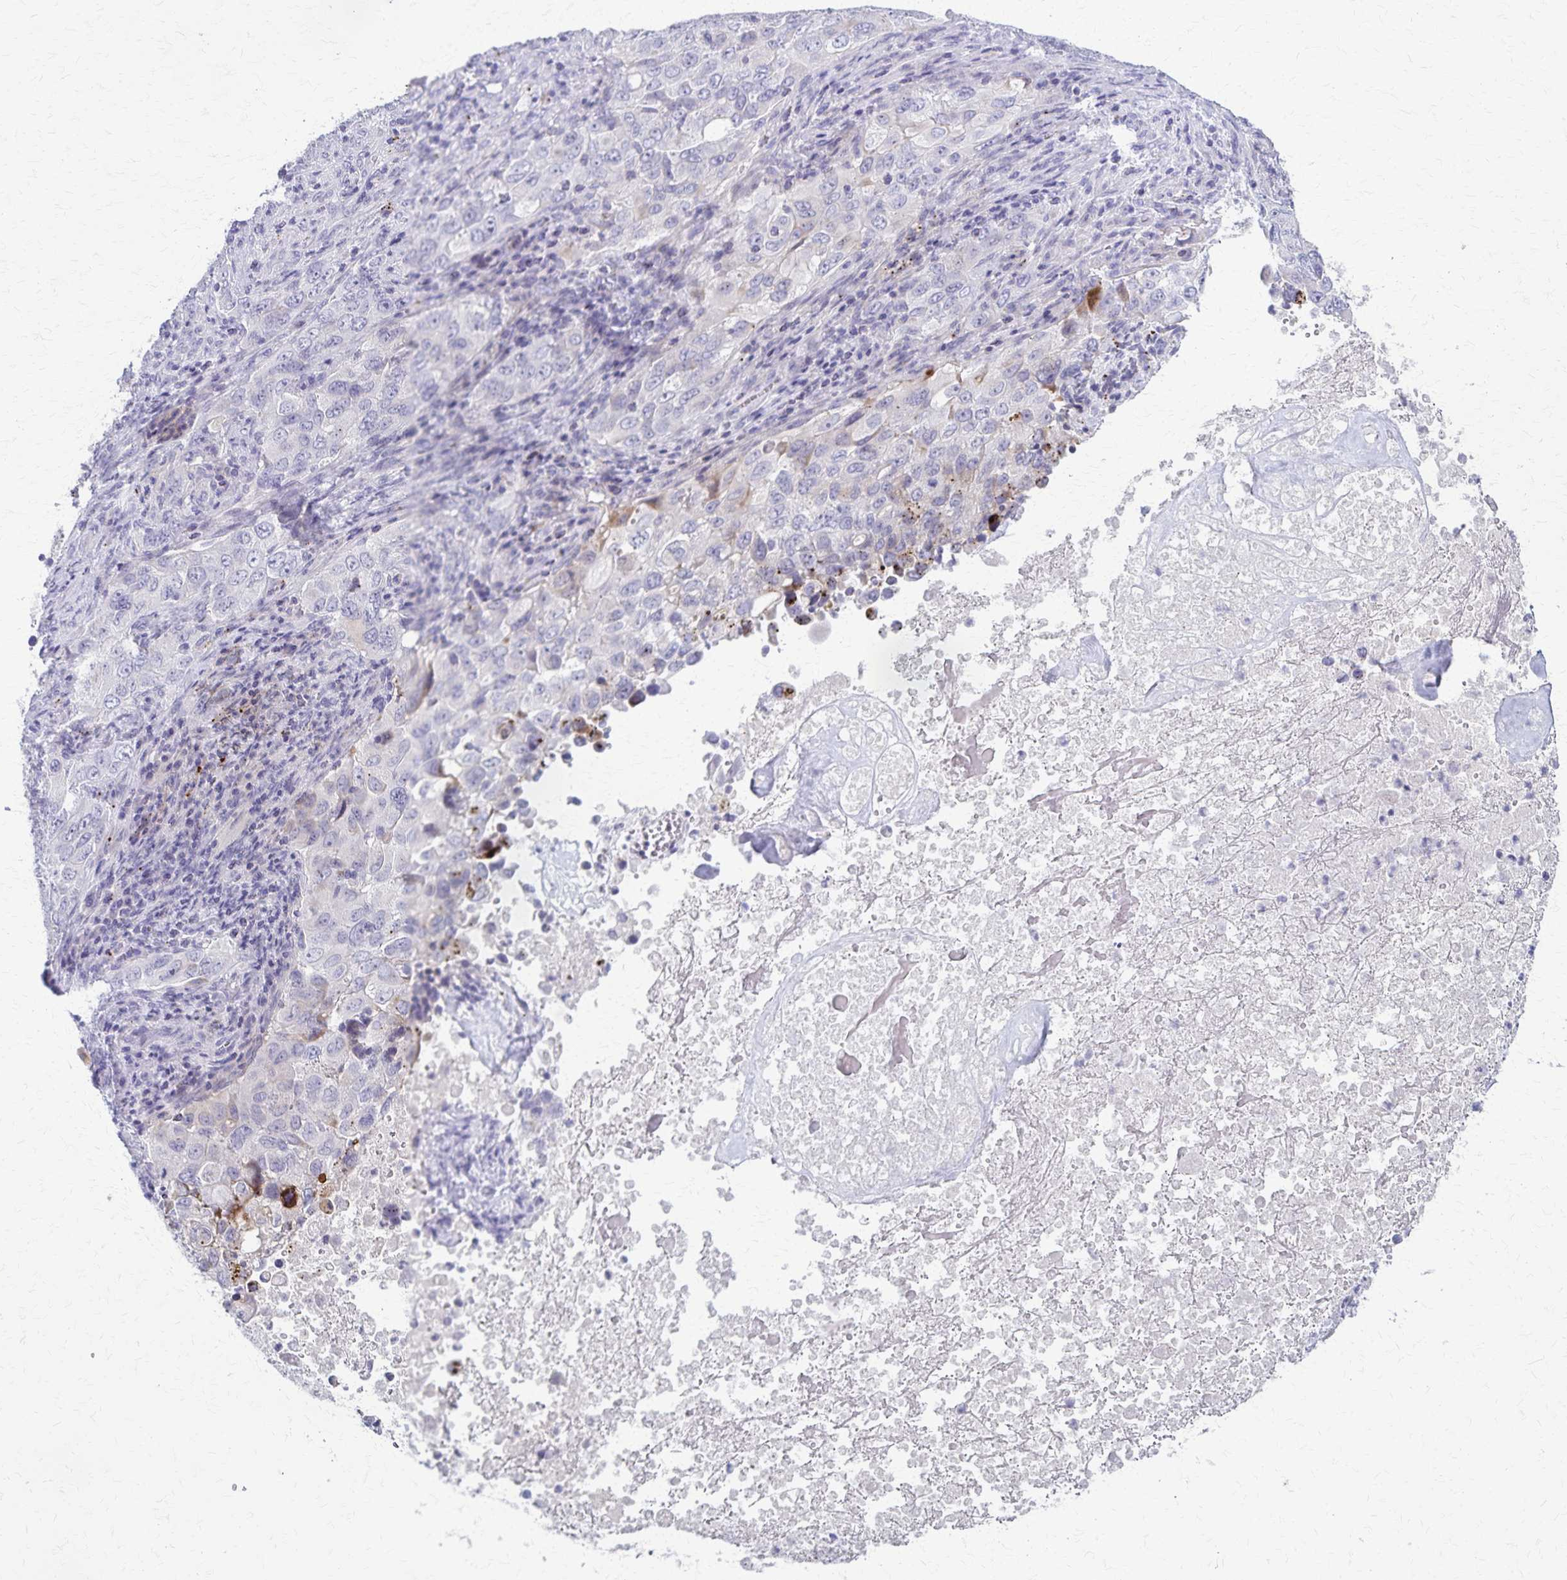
{"staining": {"intensity": "negative", "quantity": "none", "location": "none"}, "tissue": "lung cancer", "cell_type": "Tumor cells", "image_type": "cancer", "snomed": [{"axis": "morphology", "description": "Adenocarcinoma, NOS"}, {"axis": "morphology", "description": "Adenocarcinoma, metastatic, NOS"}, {"axis": "topography", "description": "Lymph node"}, {"axis": "topography", "description": "Lung"}], "caption": "Histopathology image shows no significant protein expression in tumor cells of adenocarcinoma (lung). Nuclei are stained in blue.", "gene": "TMEM60", "patient": {"sex": "female", "age": 42}}